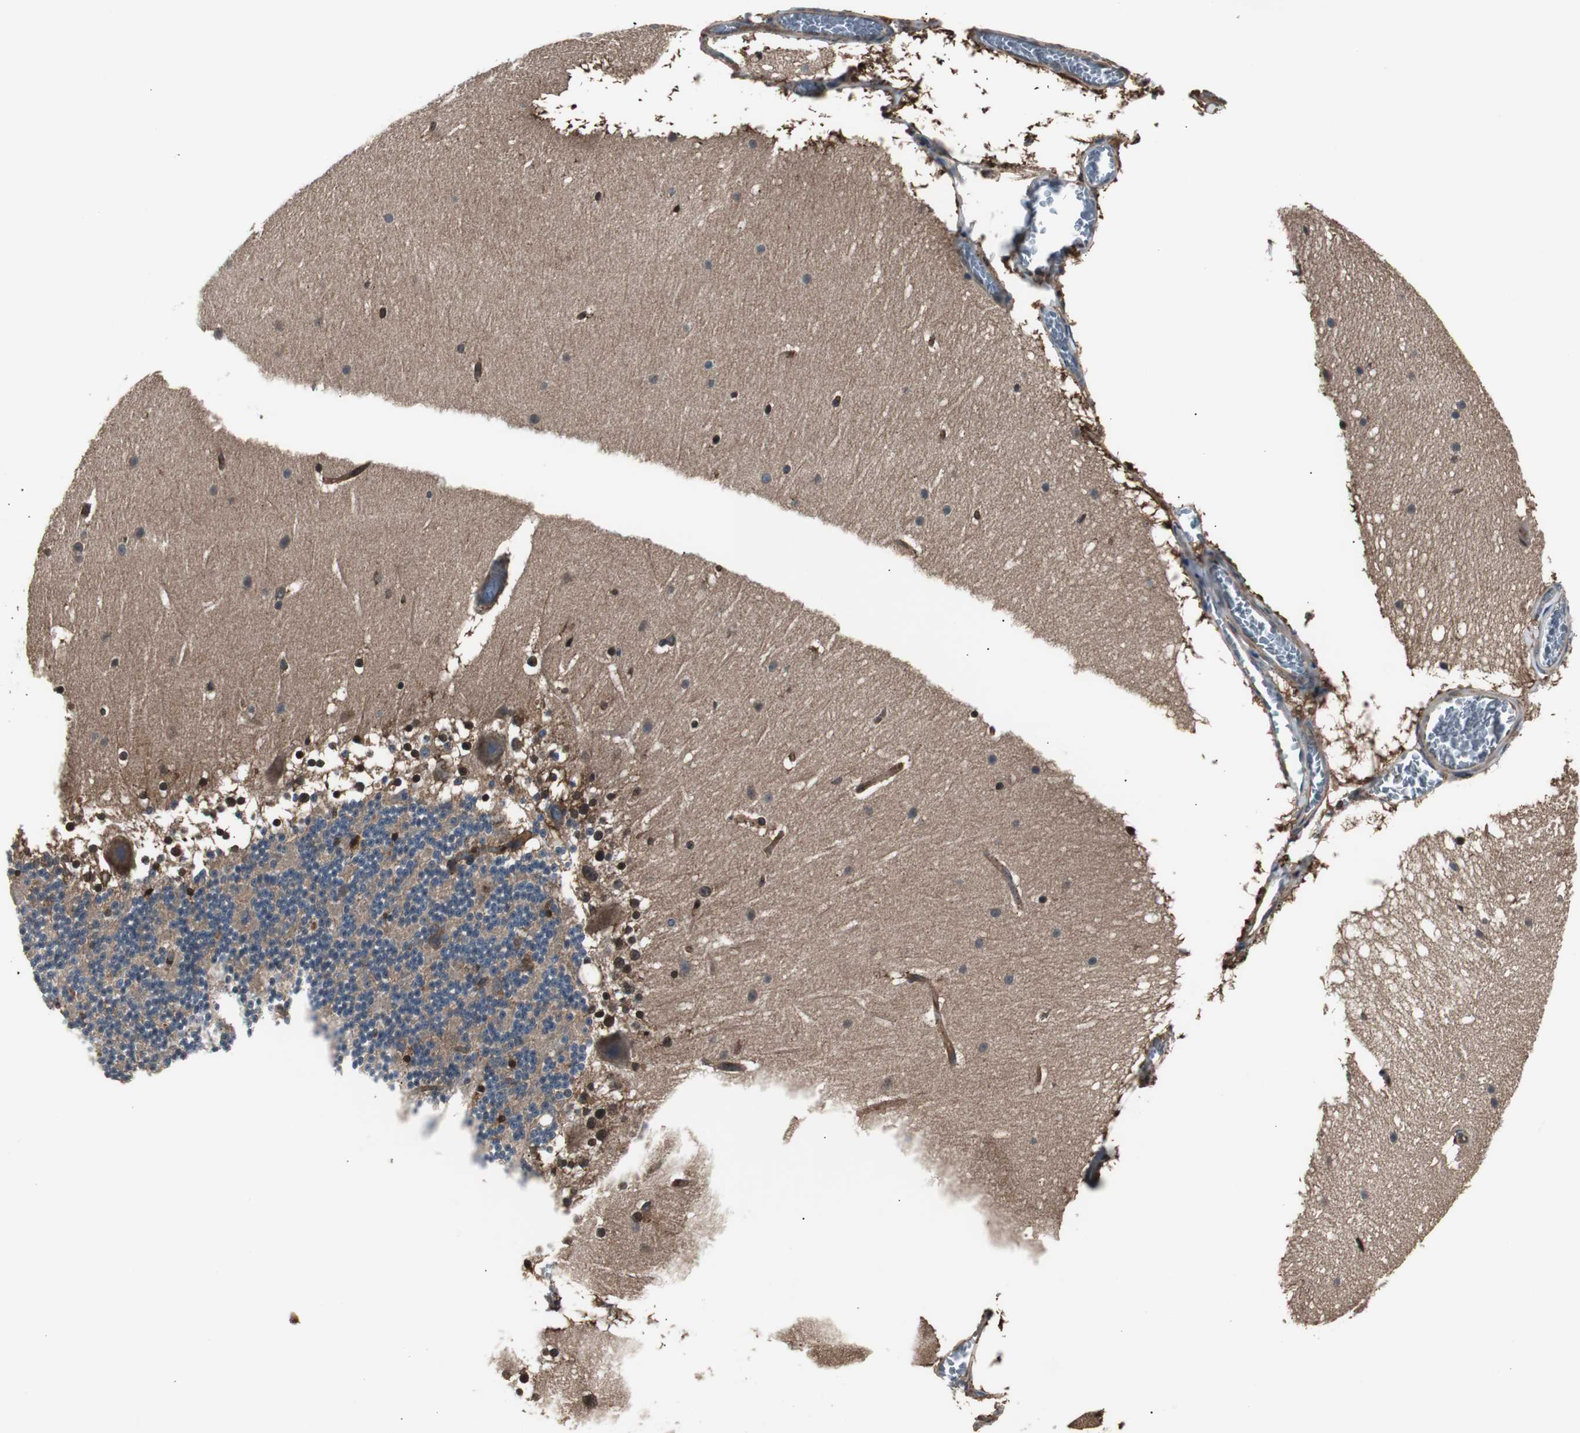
{"staining": {"intensity": "strong", "quantity": "<25%", "location": "cytoplasmic/membranous"}, "tissue": "cerebellum", "cell_type": "Cells in granular layer", "image_type": "normal", "snomed": [{"axis": "morphology", "description": "Normal tissue, NOS"}, {"axis": "topography", "description": "Cerebellum"}], "caption": "Immunohistochemistry (IHC) of normal human cerebellum exhibits medium levels of strong cytoplasmic/membranous positivity in approximately <25% of cells in granular layer. (IHC, brightfield microscopy, high magnification).", "gene": "CAPNS1", "patient": {"sex": "female", "age": 19}}